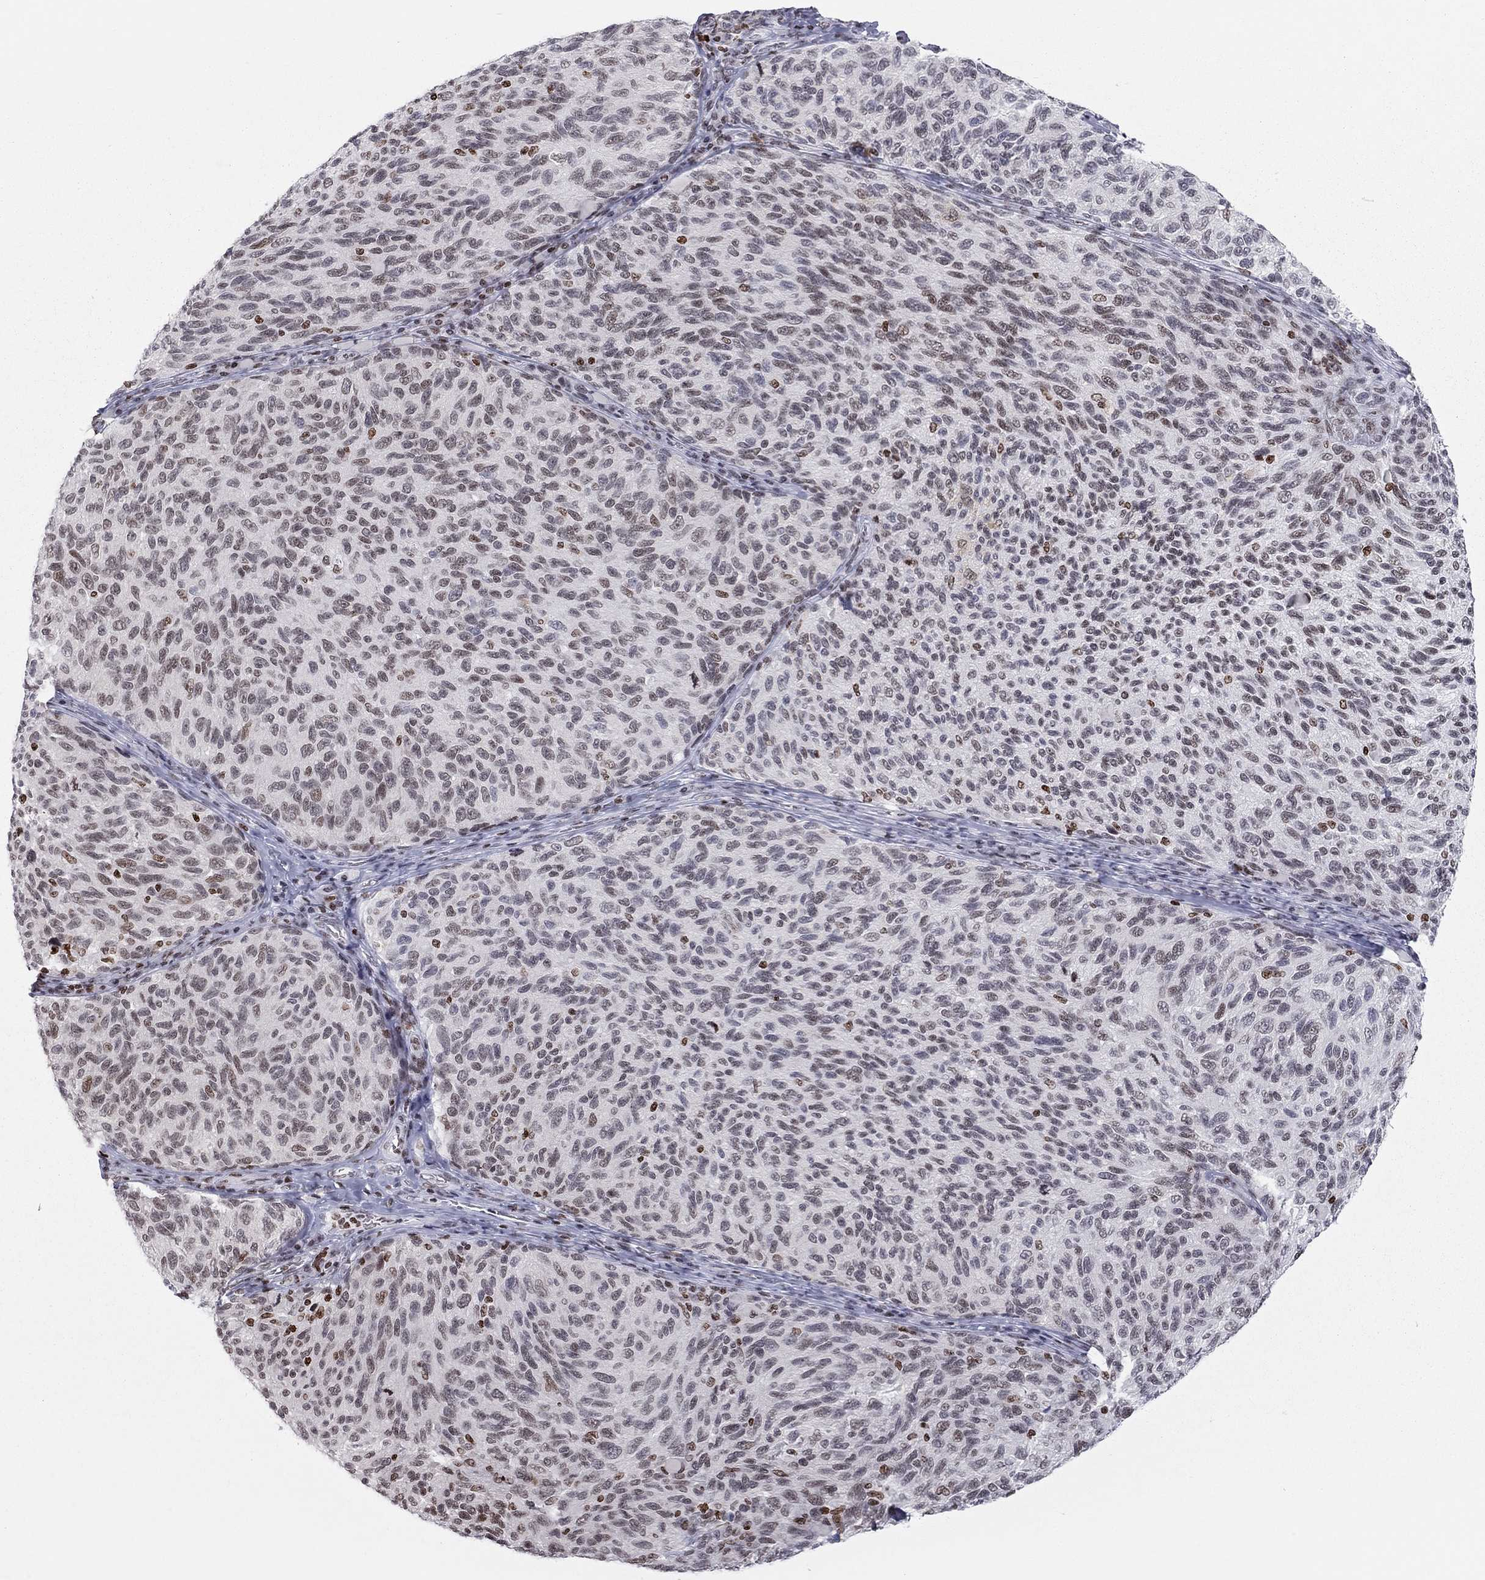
{"staining": {"intensity": "moderate", "quantity": "<25%", "location": "nuclear"}, "tissue": "melanoma", "cell_type": "Tumor cells", "image_type": "cancer", "snomed": [{"axis": "morphology", "description": "Malignant melanoma, NOS"}, {"axis": "topography", "description": "Skin"}], "caption": "Immunohistochemistry (IHC) histopathology image of neoplastic tissue: human melanoma stained using IHC shows low levels of moderate protein expression localized specifically in the nuclear of tumor cells, appearing as a nuclear brown color.", "gene": "H2AX", "patient": {"sex": "female", "age": 73}}